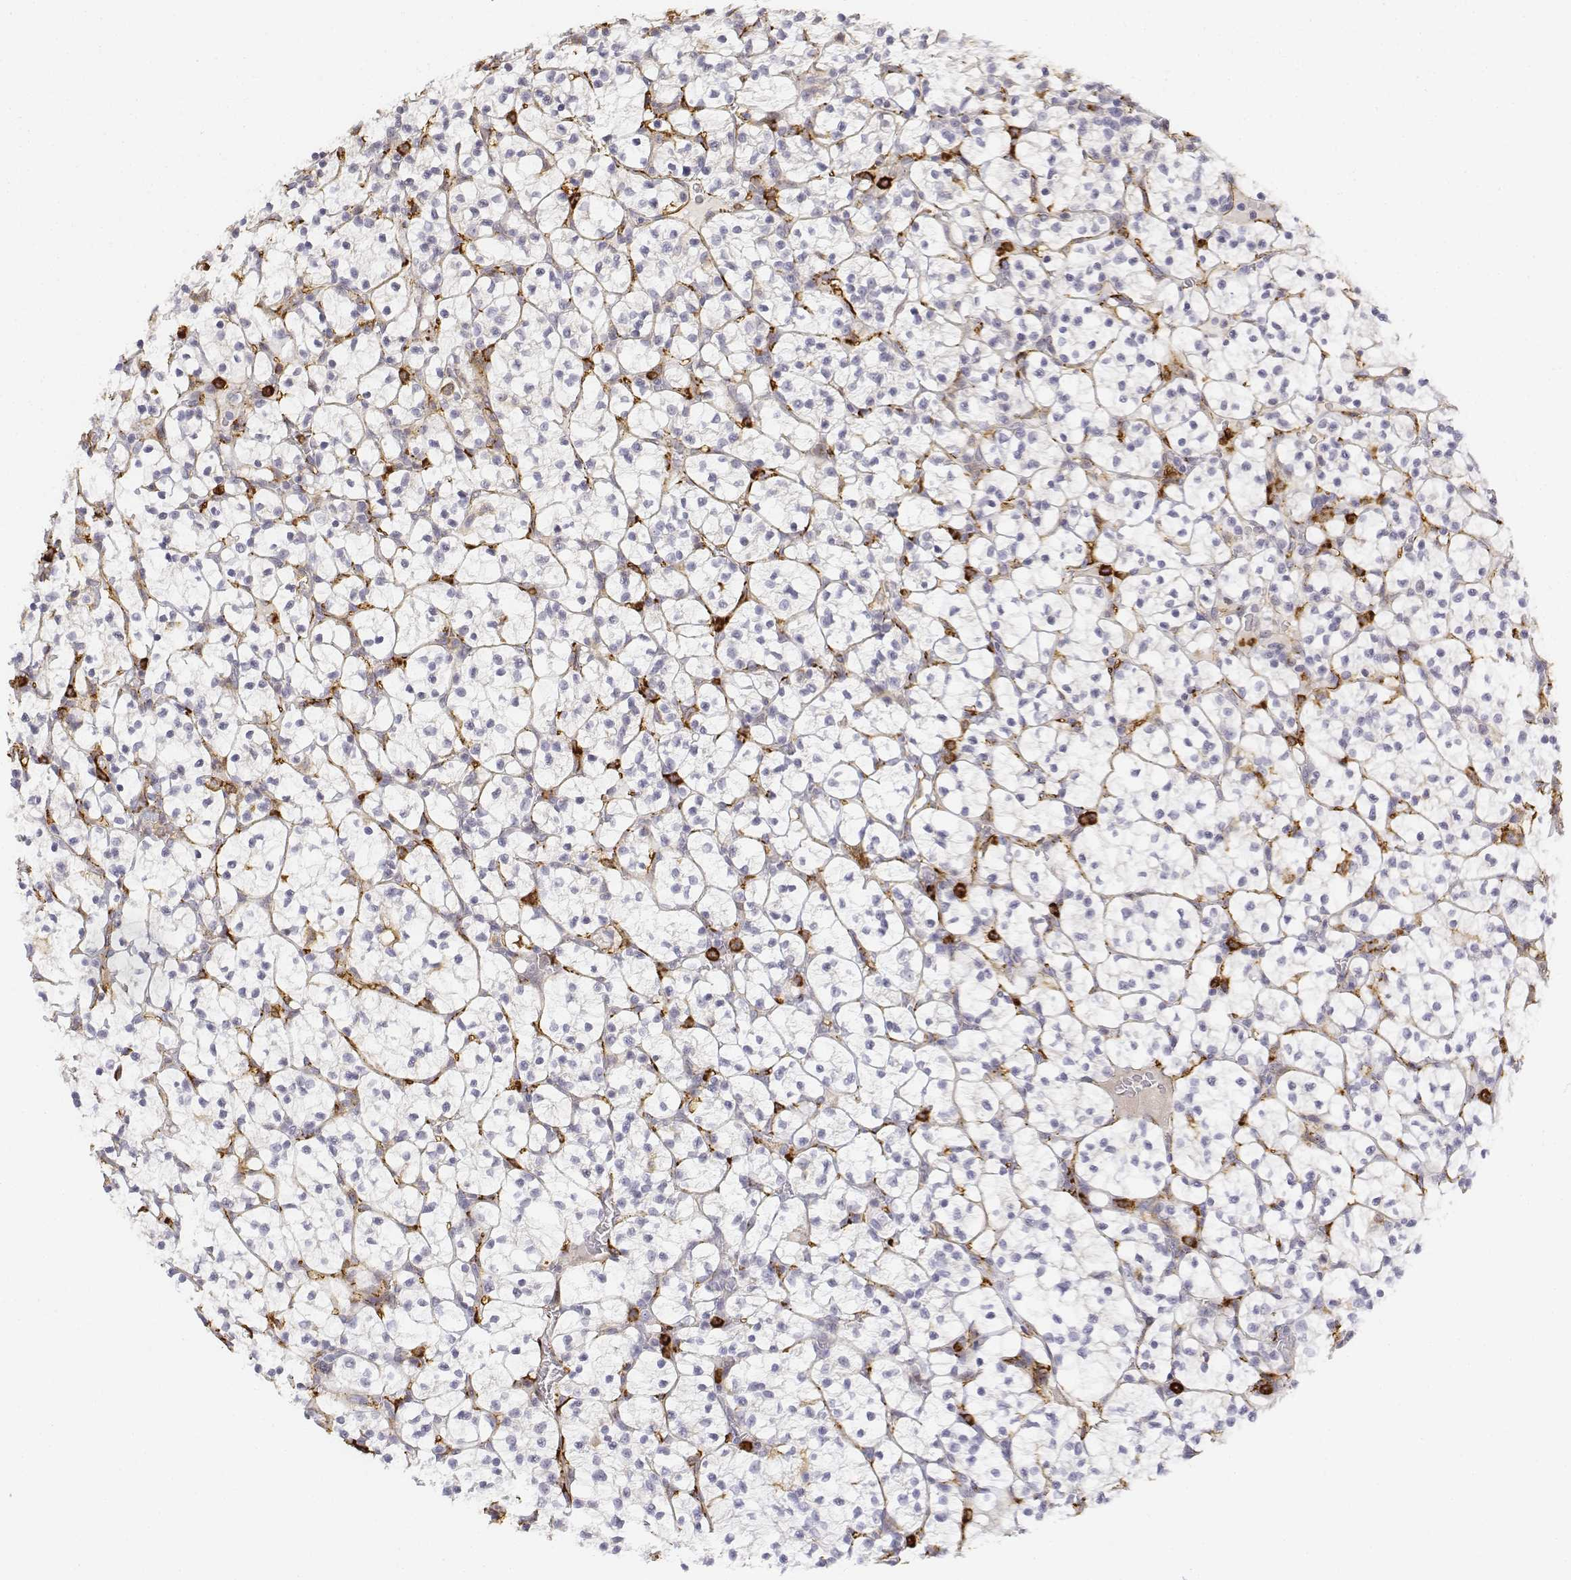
{"staining": {"intensity": "negative", "quantity": "none", "location": "none"}, "tissue": "renal cancer", "cell_type": "Tumor cells", "image_type": "cancer", "snomed": [{"axis": "morphology", "description": "Adenocarcinoma, NOS"}, {"axis": "topography", "description": "Kidney"}], "caption": "Immunohistochemistry (IHC) histopathology image of neoplastic tissue: renal cancer stained with DAB (3,3'-diaminobenzidine) demonstrates no significant protein staining in tumor cells. (DAB IHC visualized using brightfield microscopy, high magnification).", "gene": "CD14", "patient": {"sex": "female", "age": 89}}